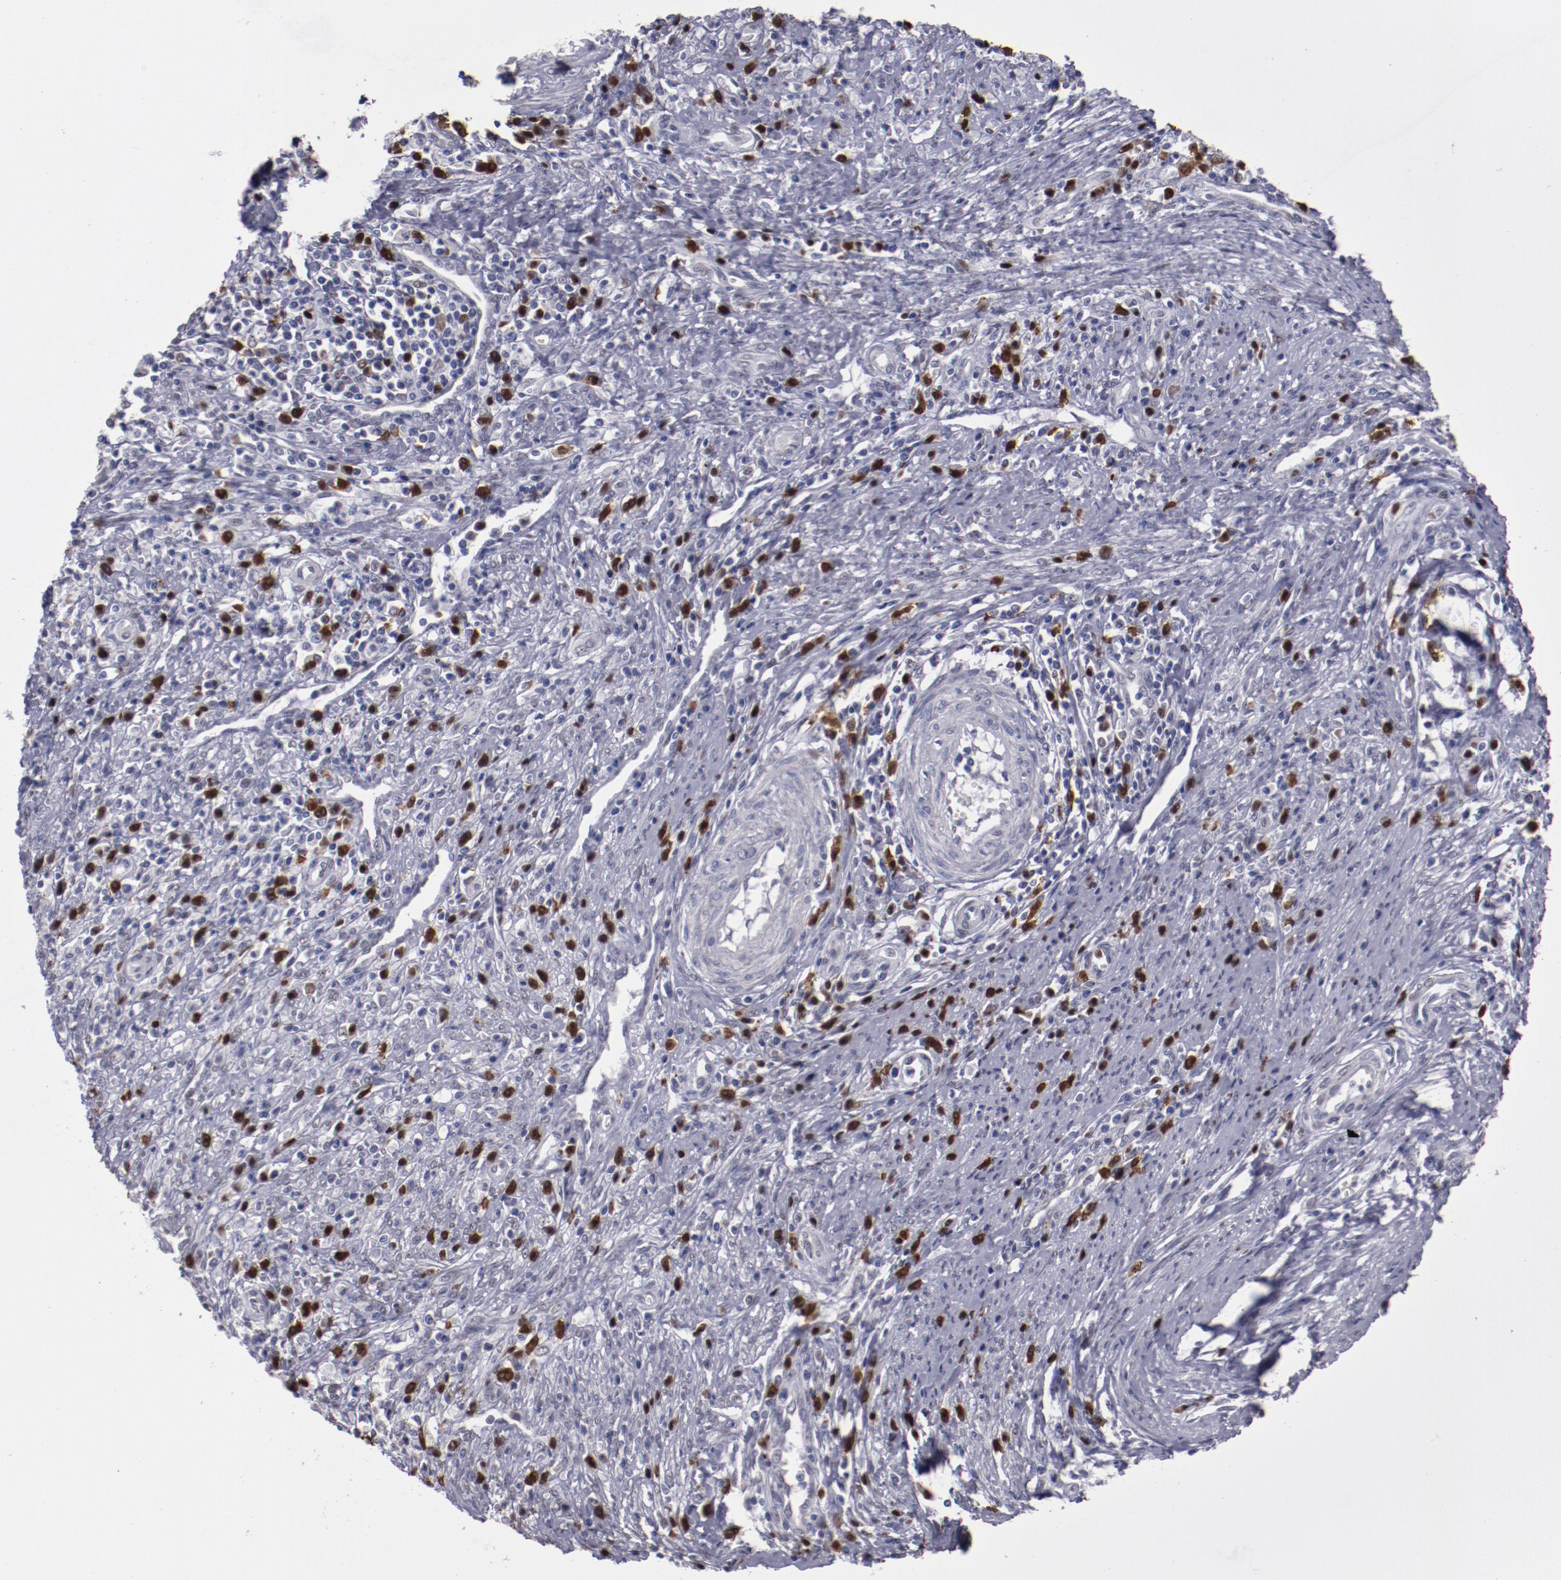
{"staining": {"intensity": "negative", "quantity": "none", "location": "none"}, "tissue": "cervical cancer", "cell_type": "Tumor cells", "image_type": "cancer", "snomed": [{"axis": "morphology", "description": "Adenocarcinoma, NOS"}, {"axis": "topography", "description": "Cervix"}], "caption": "DAB immunohistochemical staining of cervical cancer (adenocarcinoma) demonstrates no significant positivity in tumor cells.", "gene": "IRF4", "patient": {"sex": "female", "age": 36}}